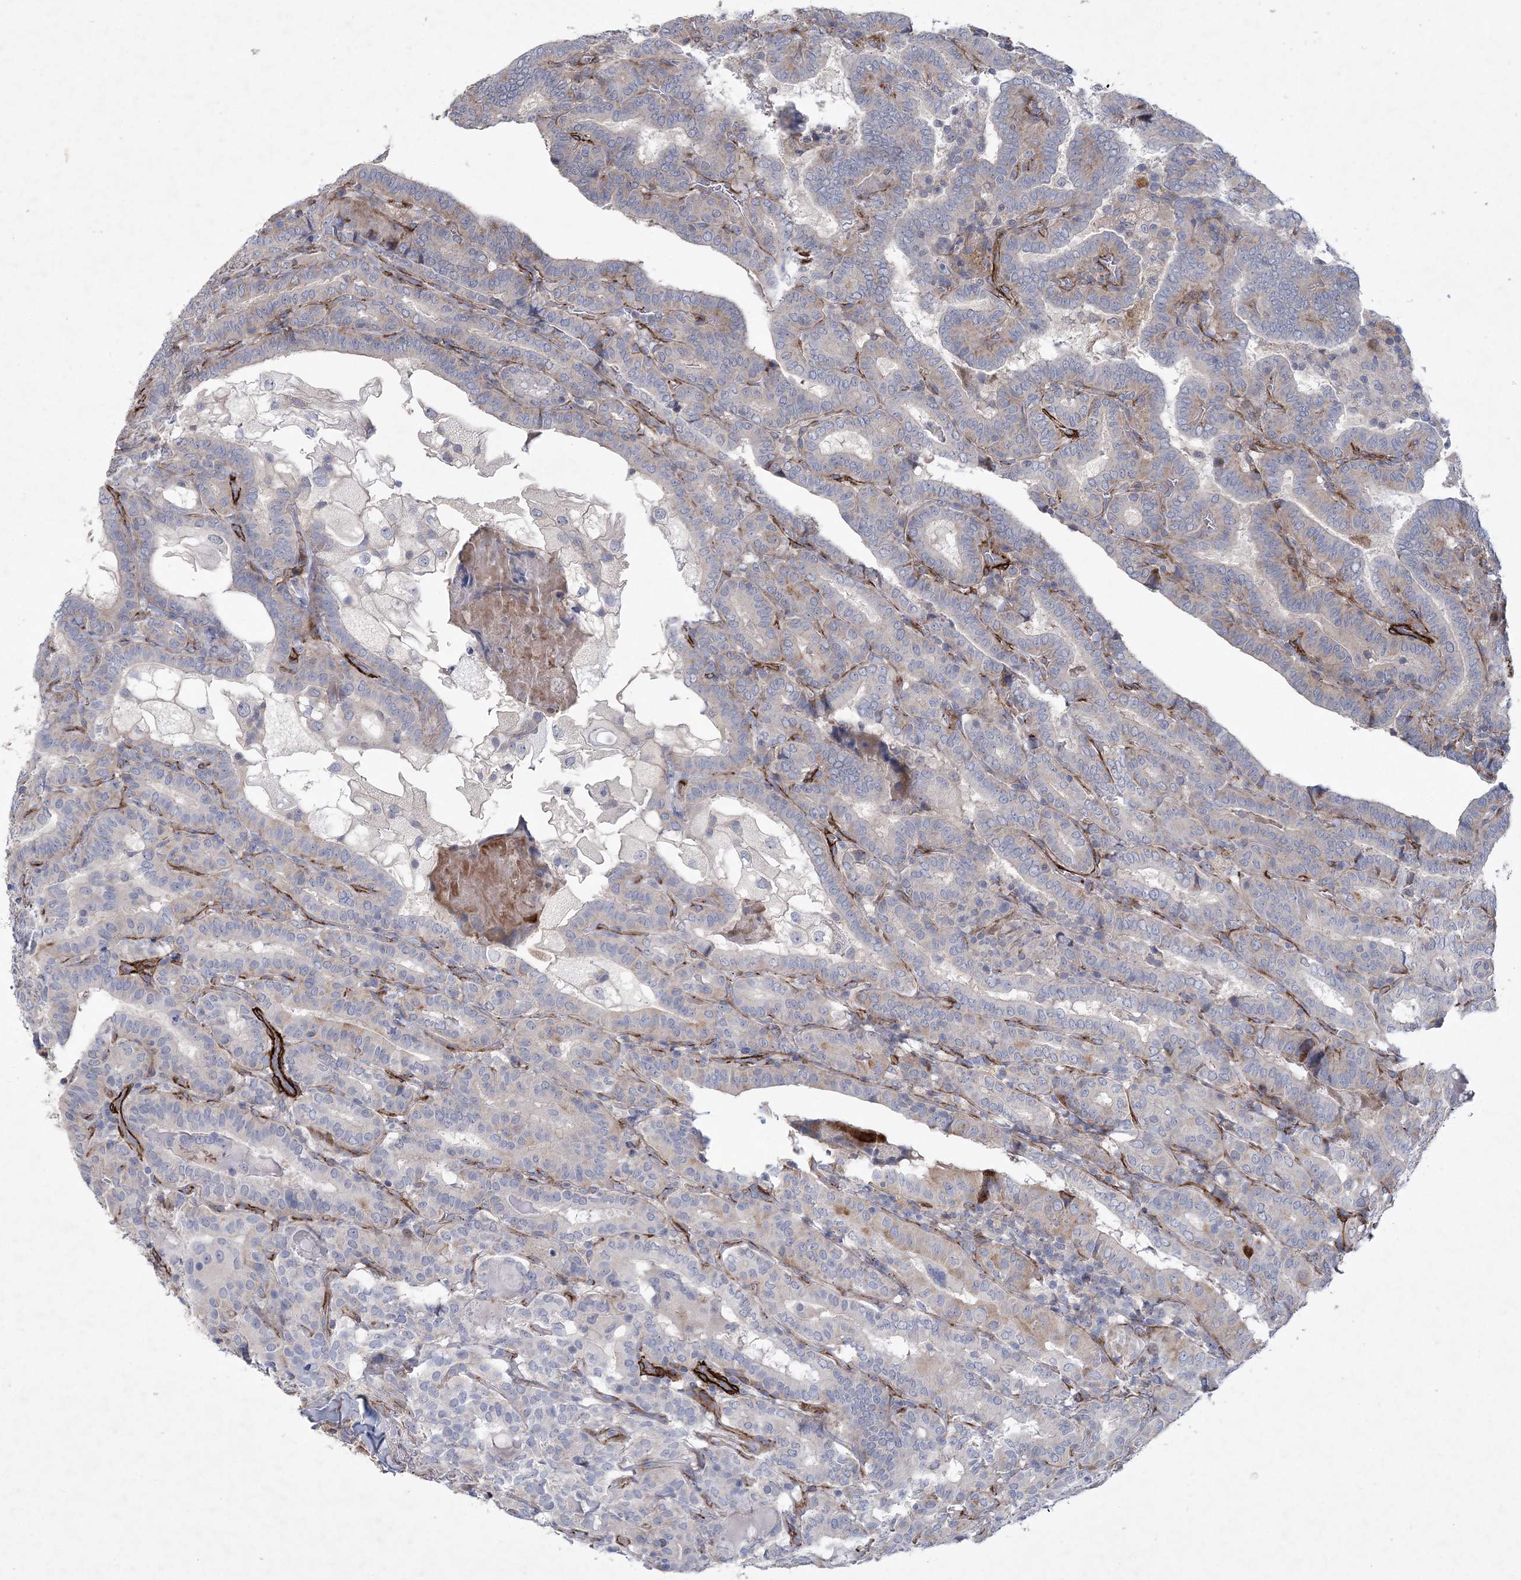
{"staining": {"intensity": "negative", "quantity": "none", "location": "none"}, "tissue": "thyroid cancer", "cell_type": "Tumor cells", "image_type": "cancer", "snomed": [{"axis": "morphology", "description": "Papillary adenocarcinoma, NOS"}, {"axis": "topography", "description": "Thyroid gland"}], "caption": "Thyroid cancer was stained to show a protein in brown. There is no significant positivity in tumor cells.", "gene": "ARSJ", "patient": {"sex": "female", "age": 72}}